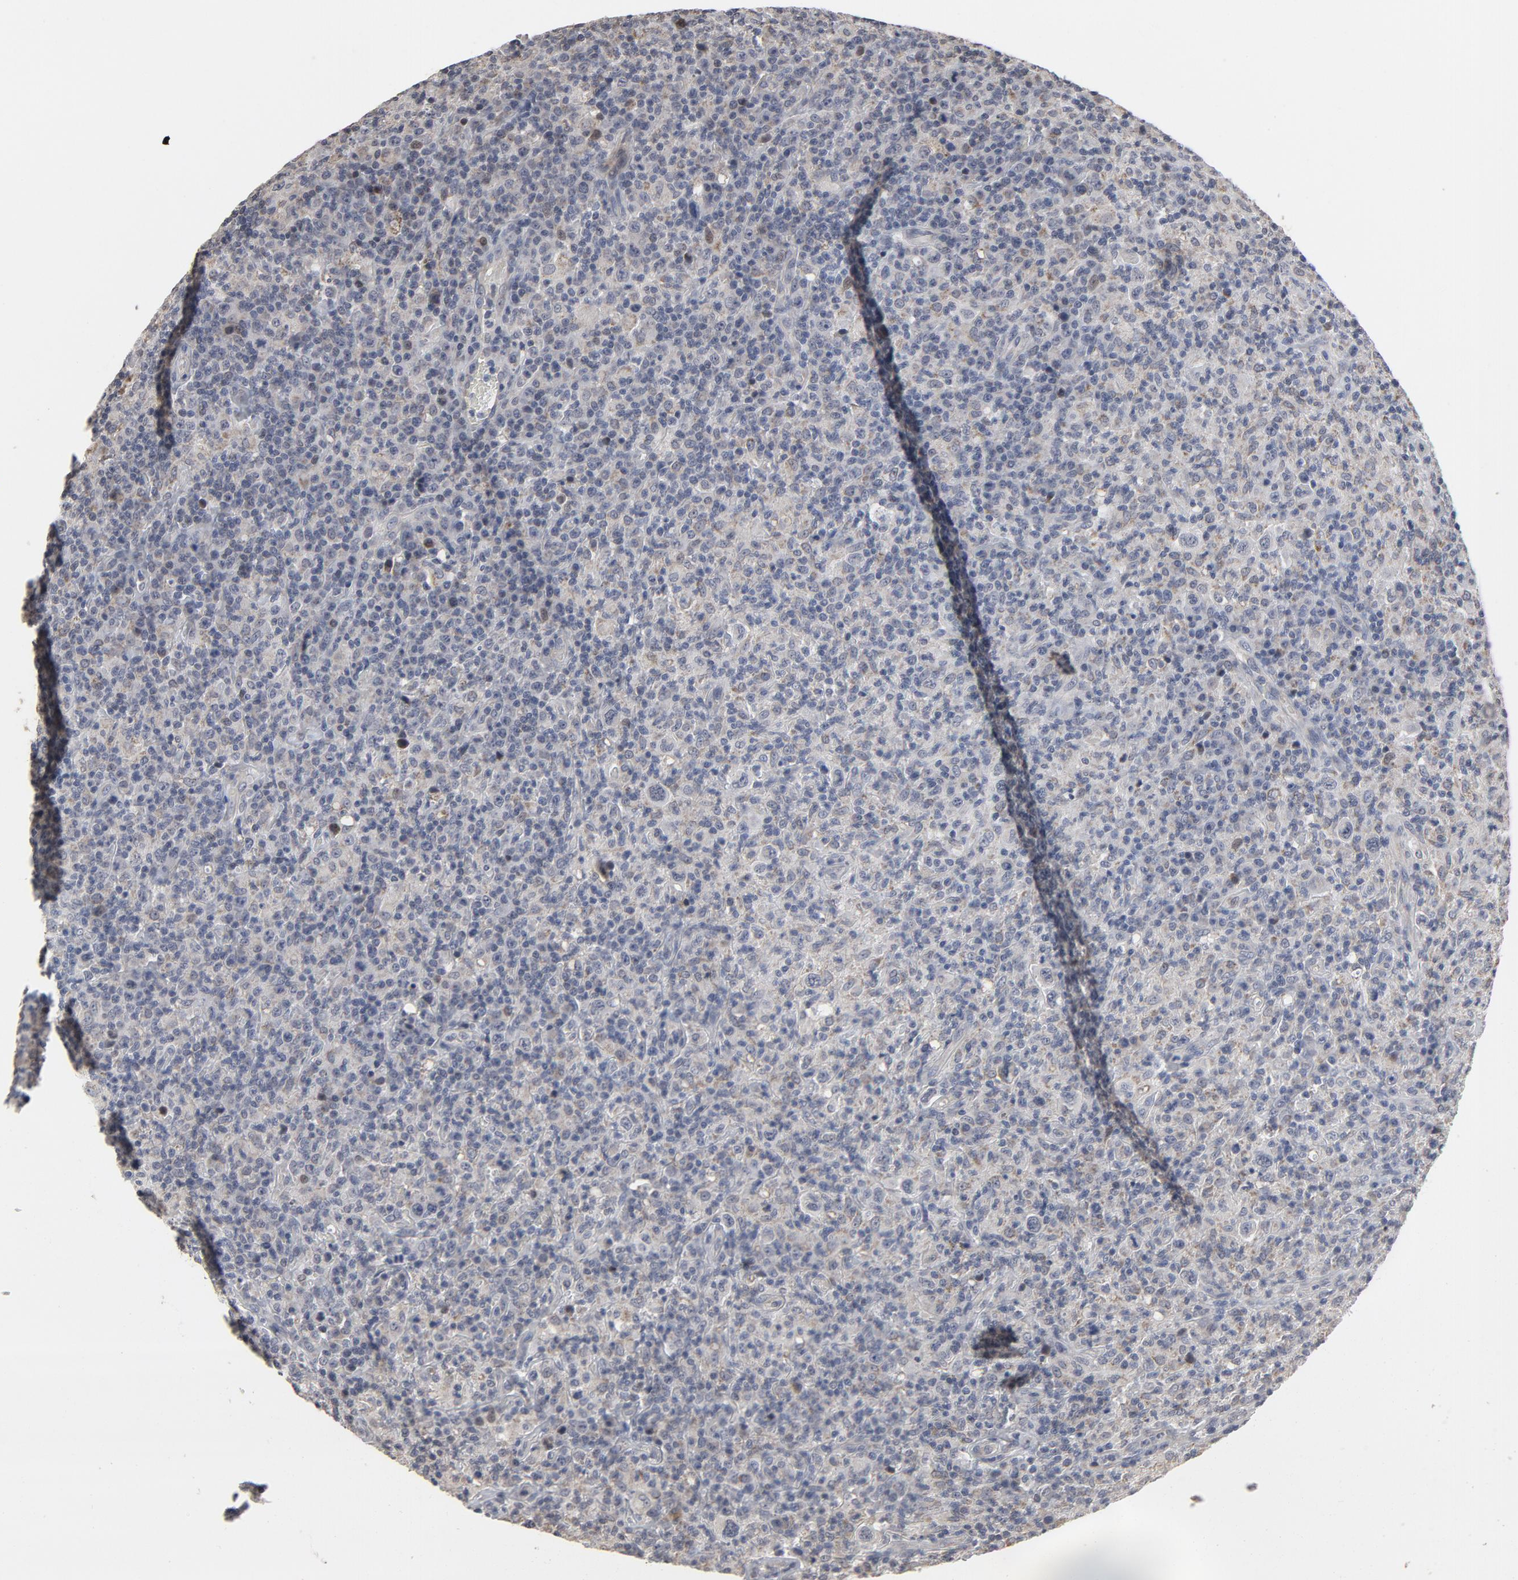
{"staining": {"intensity": "negative", "quantity": "none", "location": "none"}, "tissue": "lymphoma", "cell_type": "Tumor cells", "image_type": "cancer", "snomed": [{"axis": "morphology", "description": "Hodgkin's disease, NOS"}, {"axis": "topography", "description": "Lymph node"}], "caption": "IHC image of human Hodgkin's disease stained for a protein (brown), which shows no staining in tumor cells.", "gene": "PPP1R1B", "patient": {"sex": "male", "age": 65}}